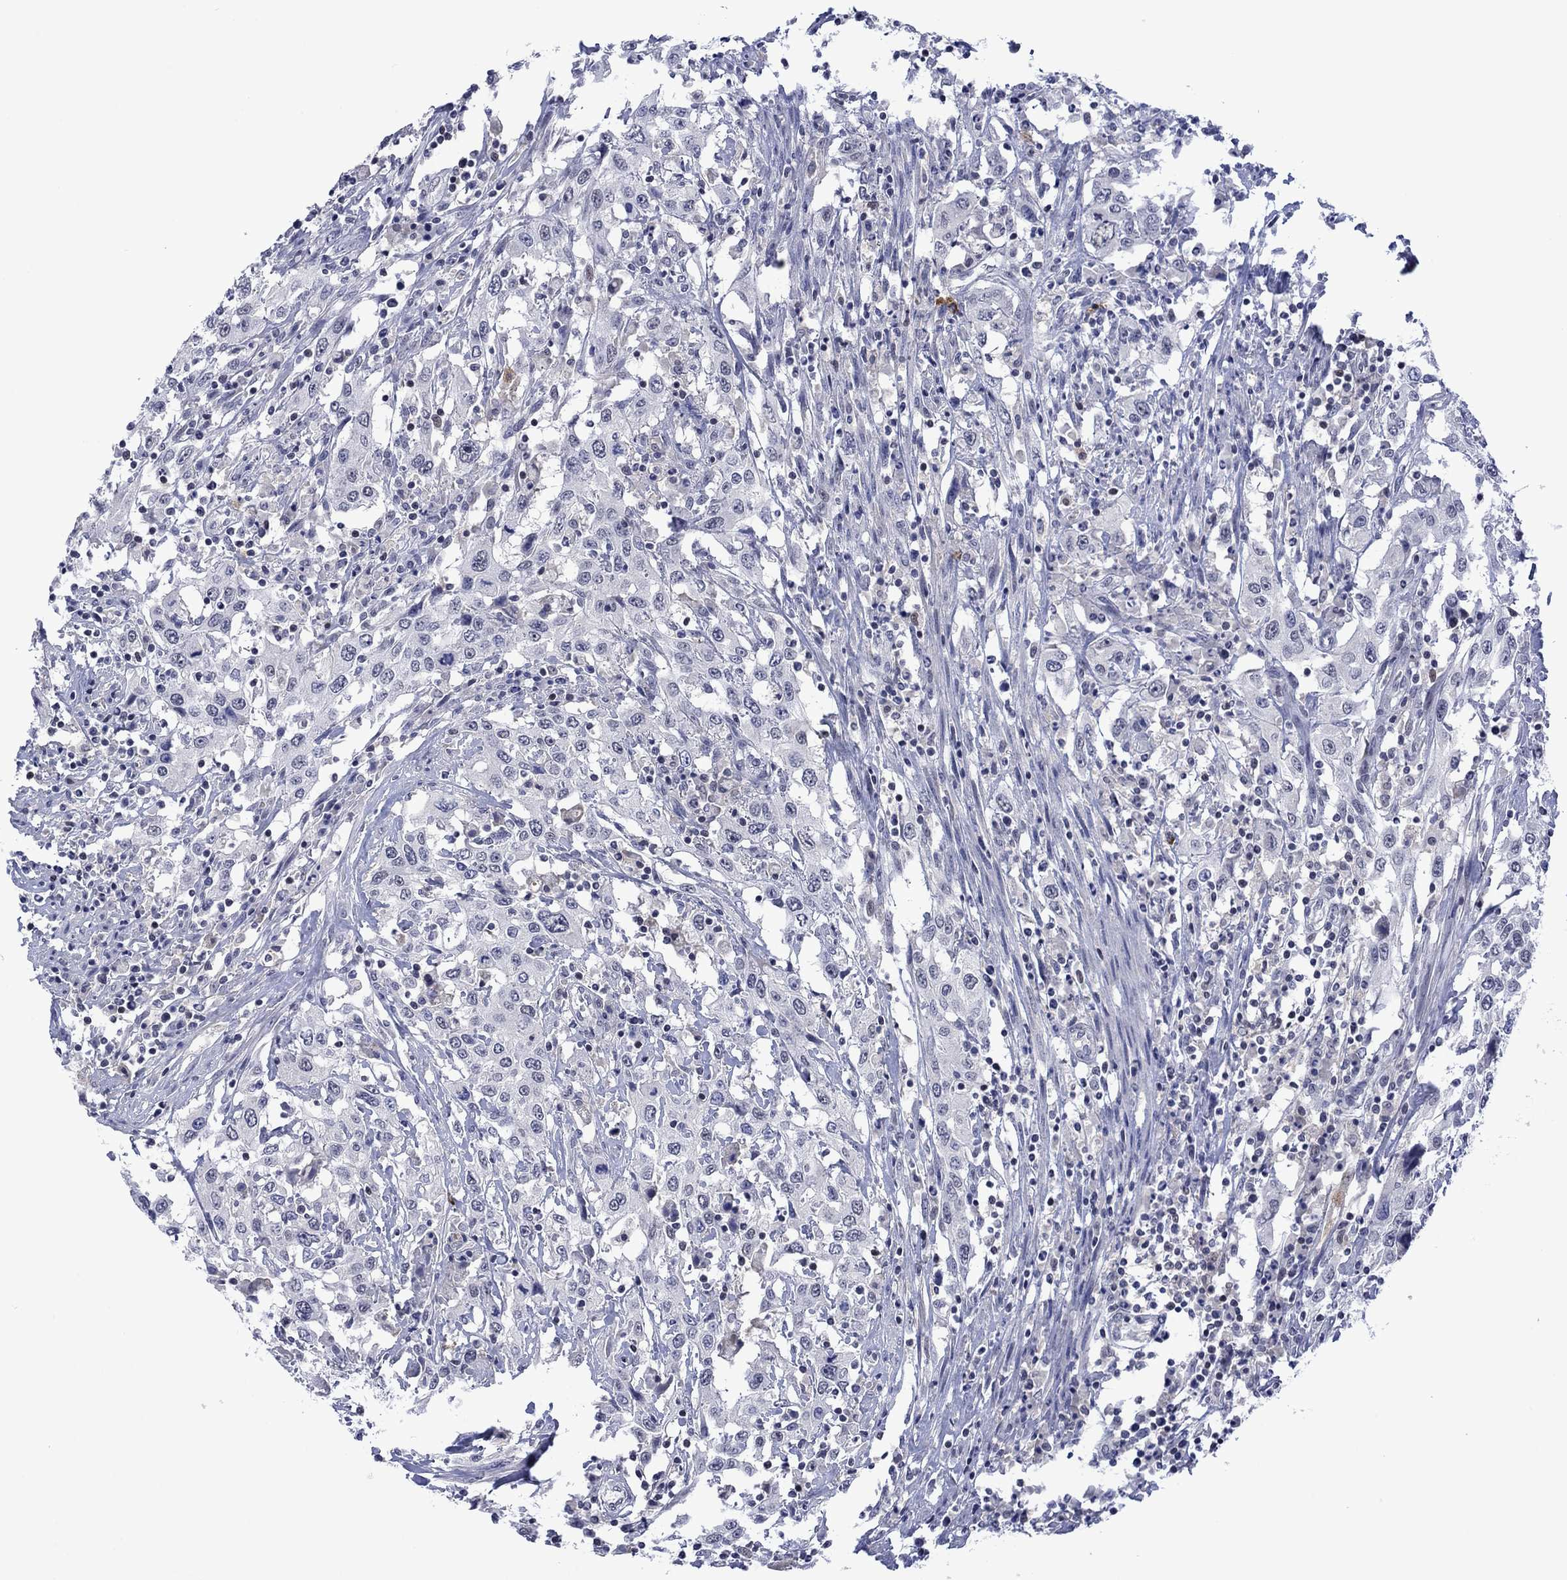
{"staining": {"intensity": "negative", "quantity": "none", "location": "none"}, "tissue": "urothelial cancer", "cell_type": "Tumor cells", "image_type": "cancer", "snomed": [{"axis": "morphology", "description": "Urothelial carcinoma, High grade"}, {"axis": "topography", "description": "Urinary bladder"}], "caption": "DAB (3,3'-diaminobenzidine) immunohistochemical staining of urothelial cancer shows no significant expression in tumor cells. Nuclei are stained in blue.", "gene": "AGL", "patient": {"sex": "male", "age": 61}}